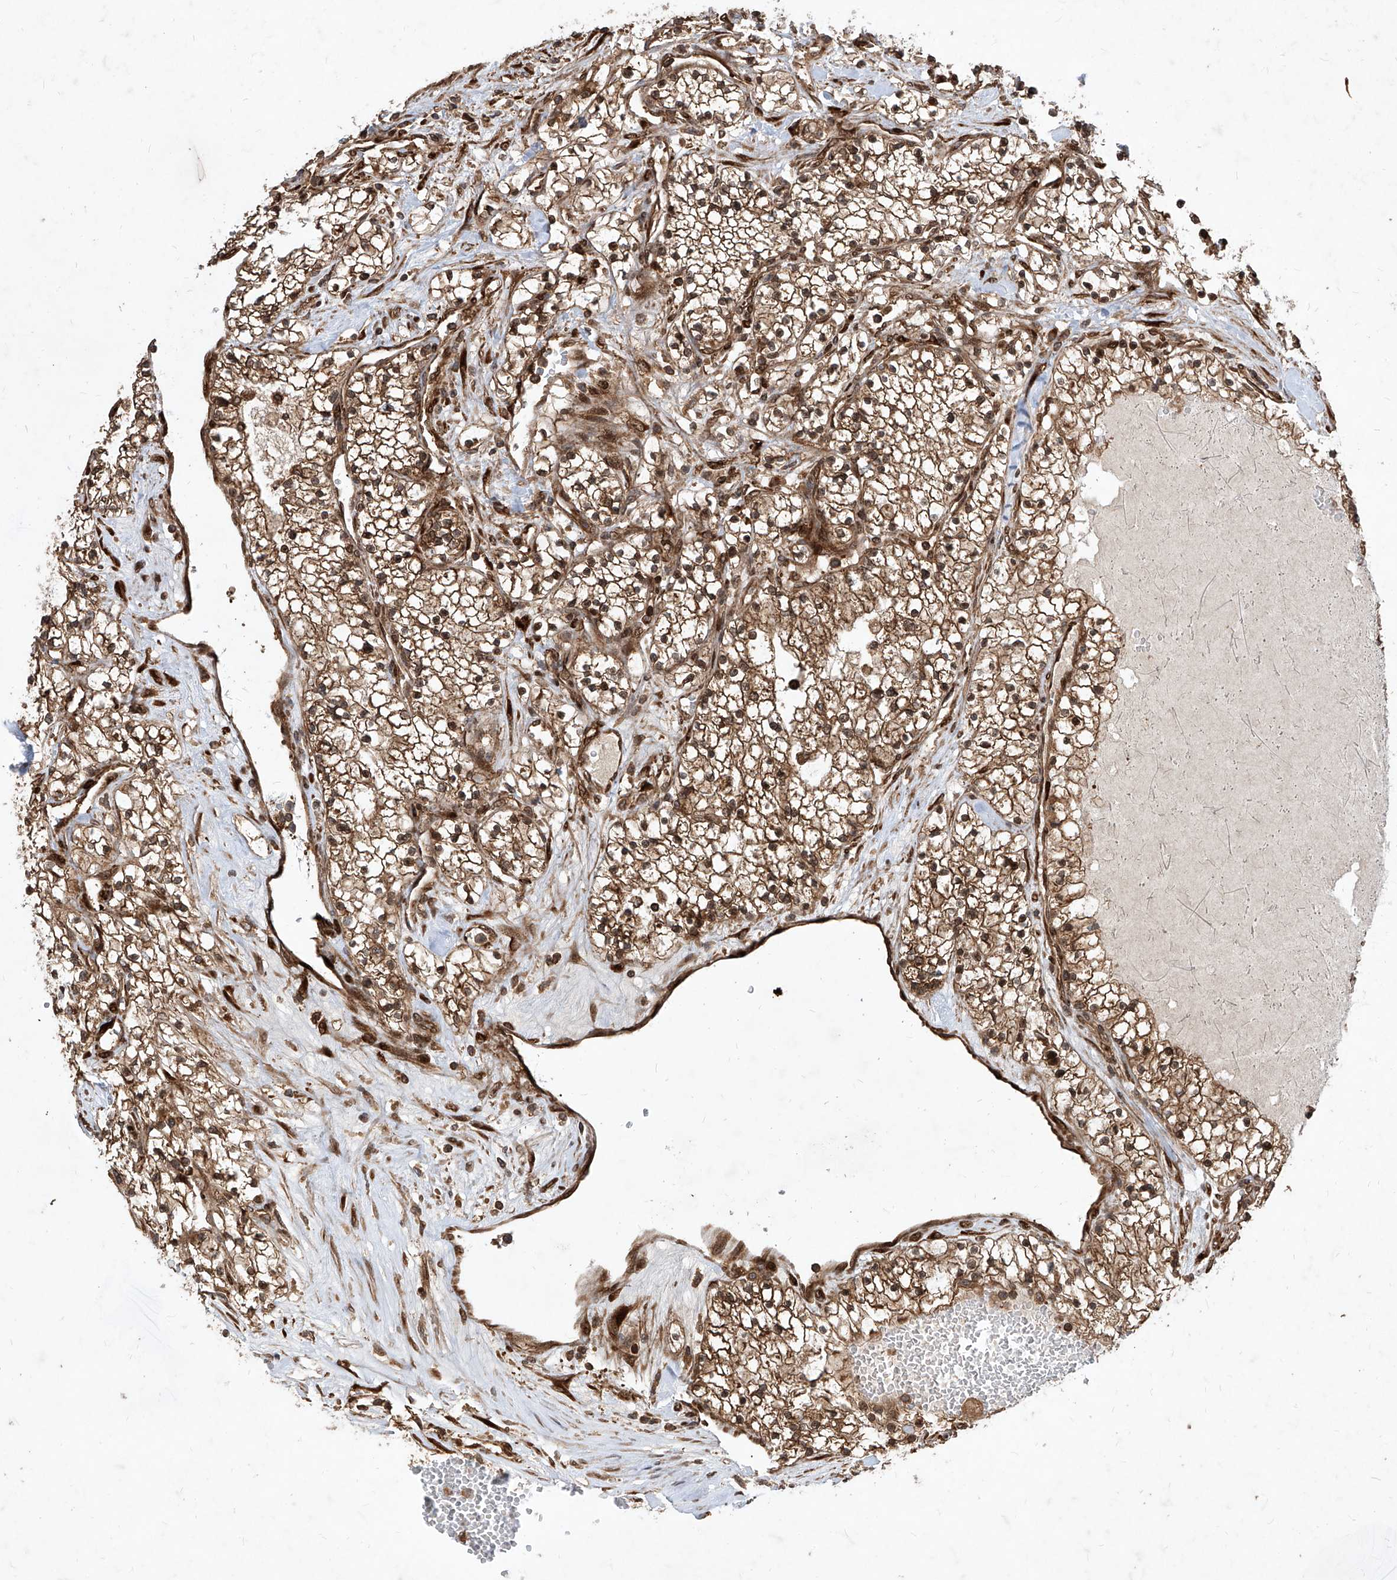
{"staining": {"intensity": "moderate", "quantity": ">75%", "location": "cytoplasmic/membranous,nuclear"}, "tissue": "renal cancer", "cell_type": "Tumor cells", "image_type": "cancer", "snomed": [{"axis": "morphology", "description": "Normal tissue, NOS"}, {"axis": "morphology", "description": "Adenocarcinoma, NOS"}, {"axis": "topography", "description": "Kidney"}], "caption": "Tumor cells reveal medium levels of moderate cytoplasmic/membranous and nuclear positivity in about >75% of cells in human renal cancer (adenocarcinoma).", "gene": "MAGED2", "patient": {"sex": "male", "age": 68}}